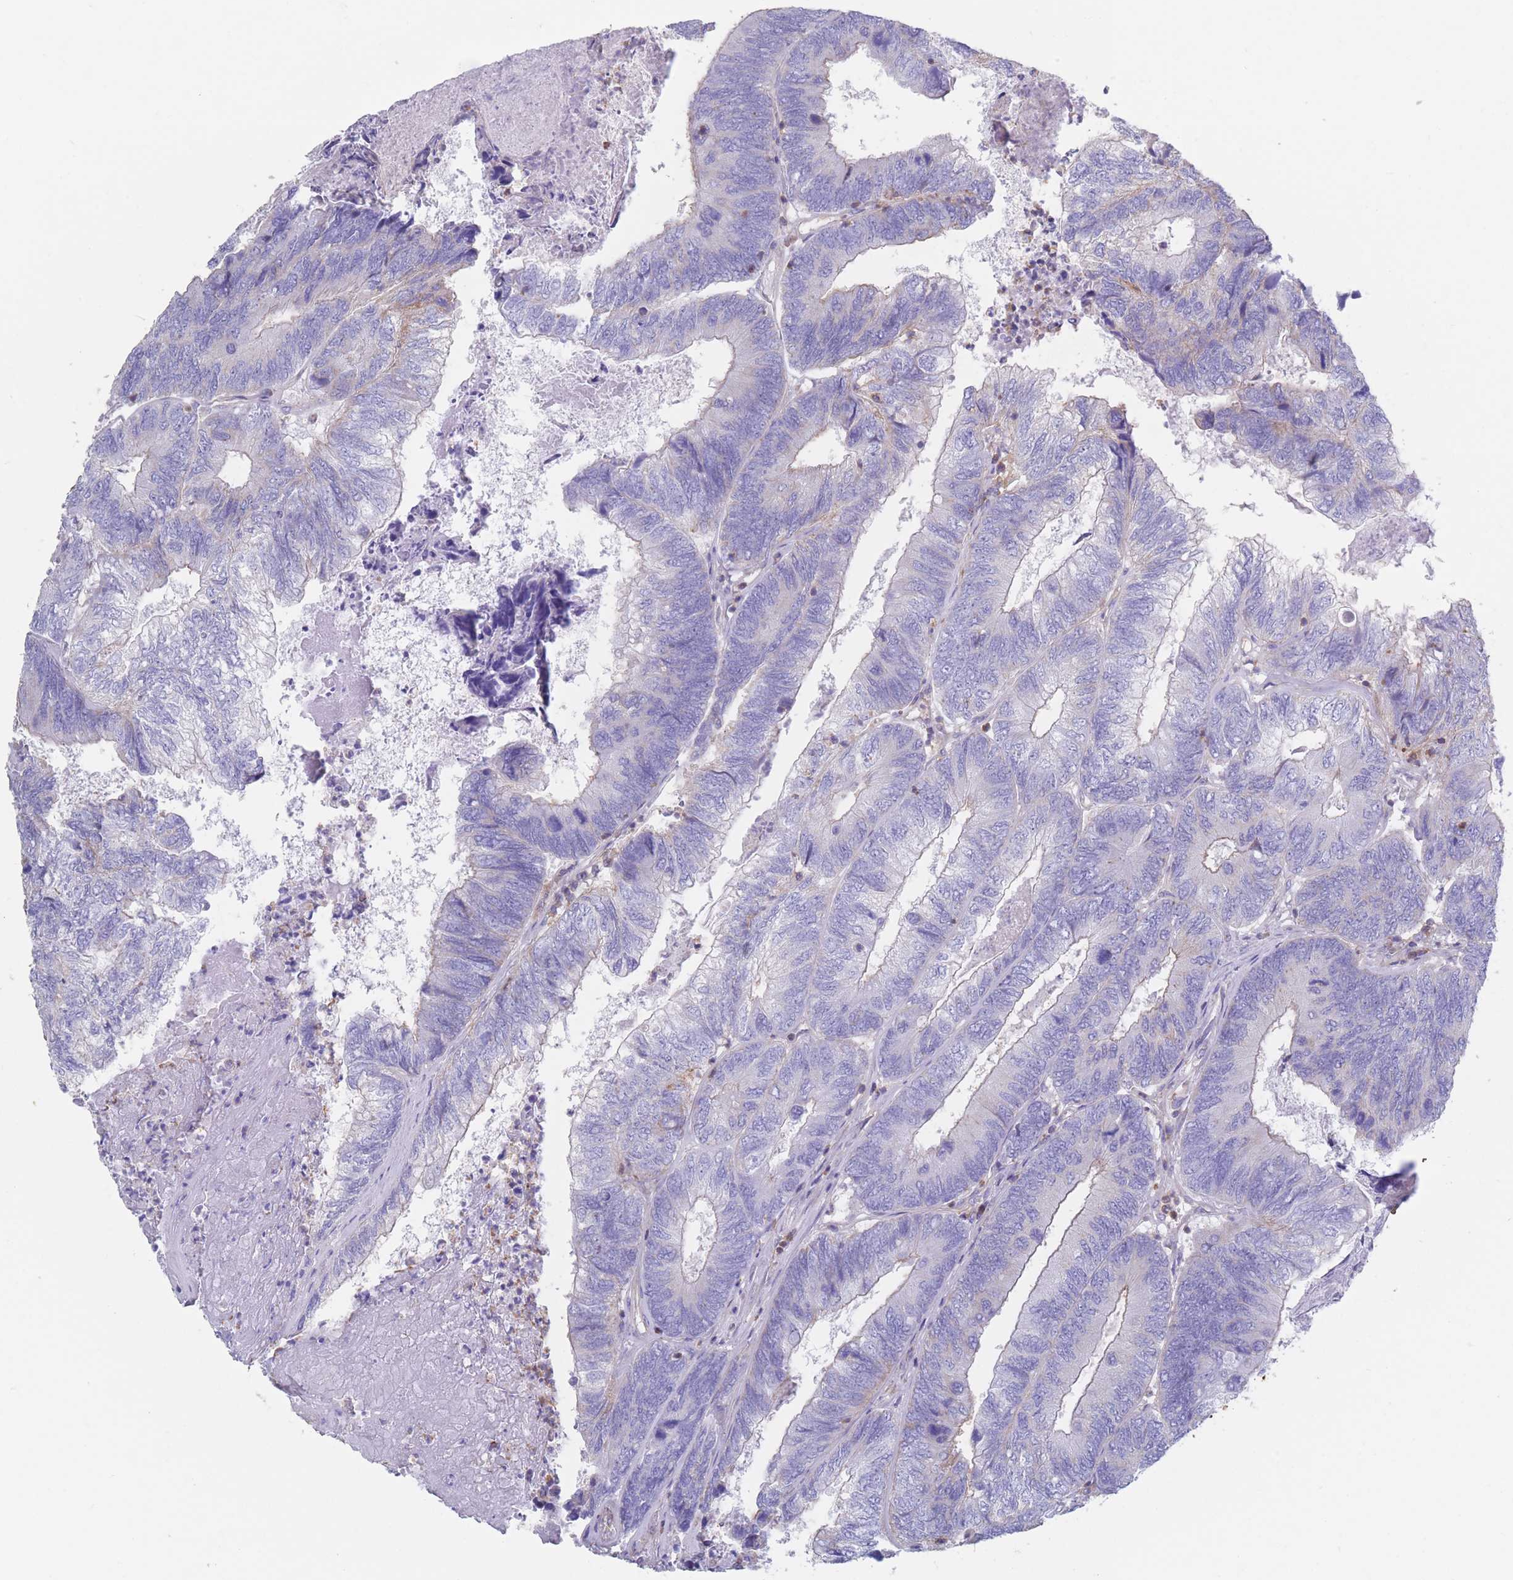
{"staining": {"intensity": "negative", "quantity": "none", "location": "none"}, "tissue": "colorectal cancer", "cell_type": "Tumor cells", "image_type": "cancer", "snomed": [{"axis": "morphology", "description": "Adenocarcinoma, NOS"}, {"axis": "topography", "description": "Colon"}], "caption": "Immunohistochemistry (IHC) image of human colorectal cancer (adenocarcinoma) stained for a protein (brown), which displays no staining in tumor cells.", "gene": "ADH1A", "patient": {"sex": "female", "age": 67}}